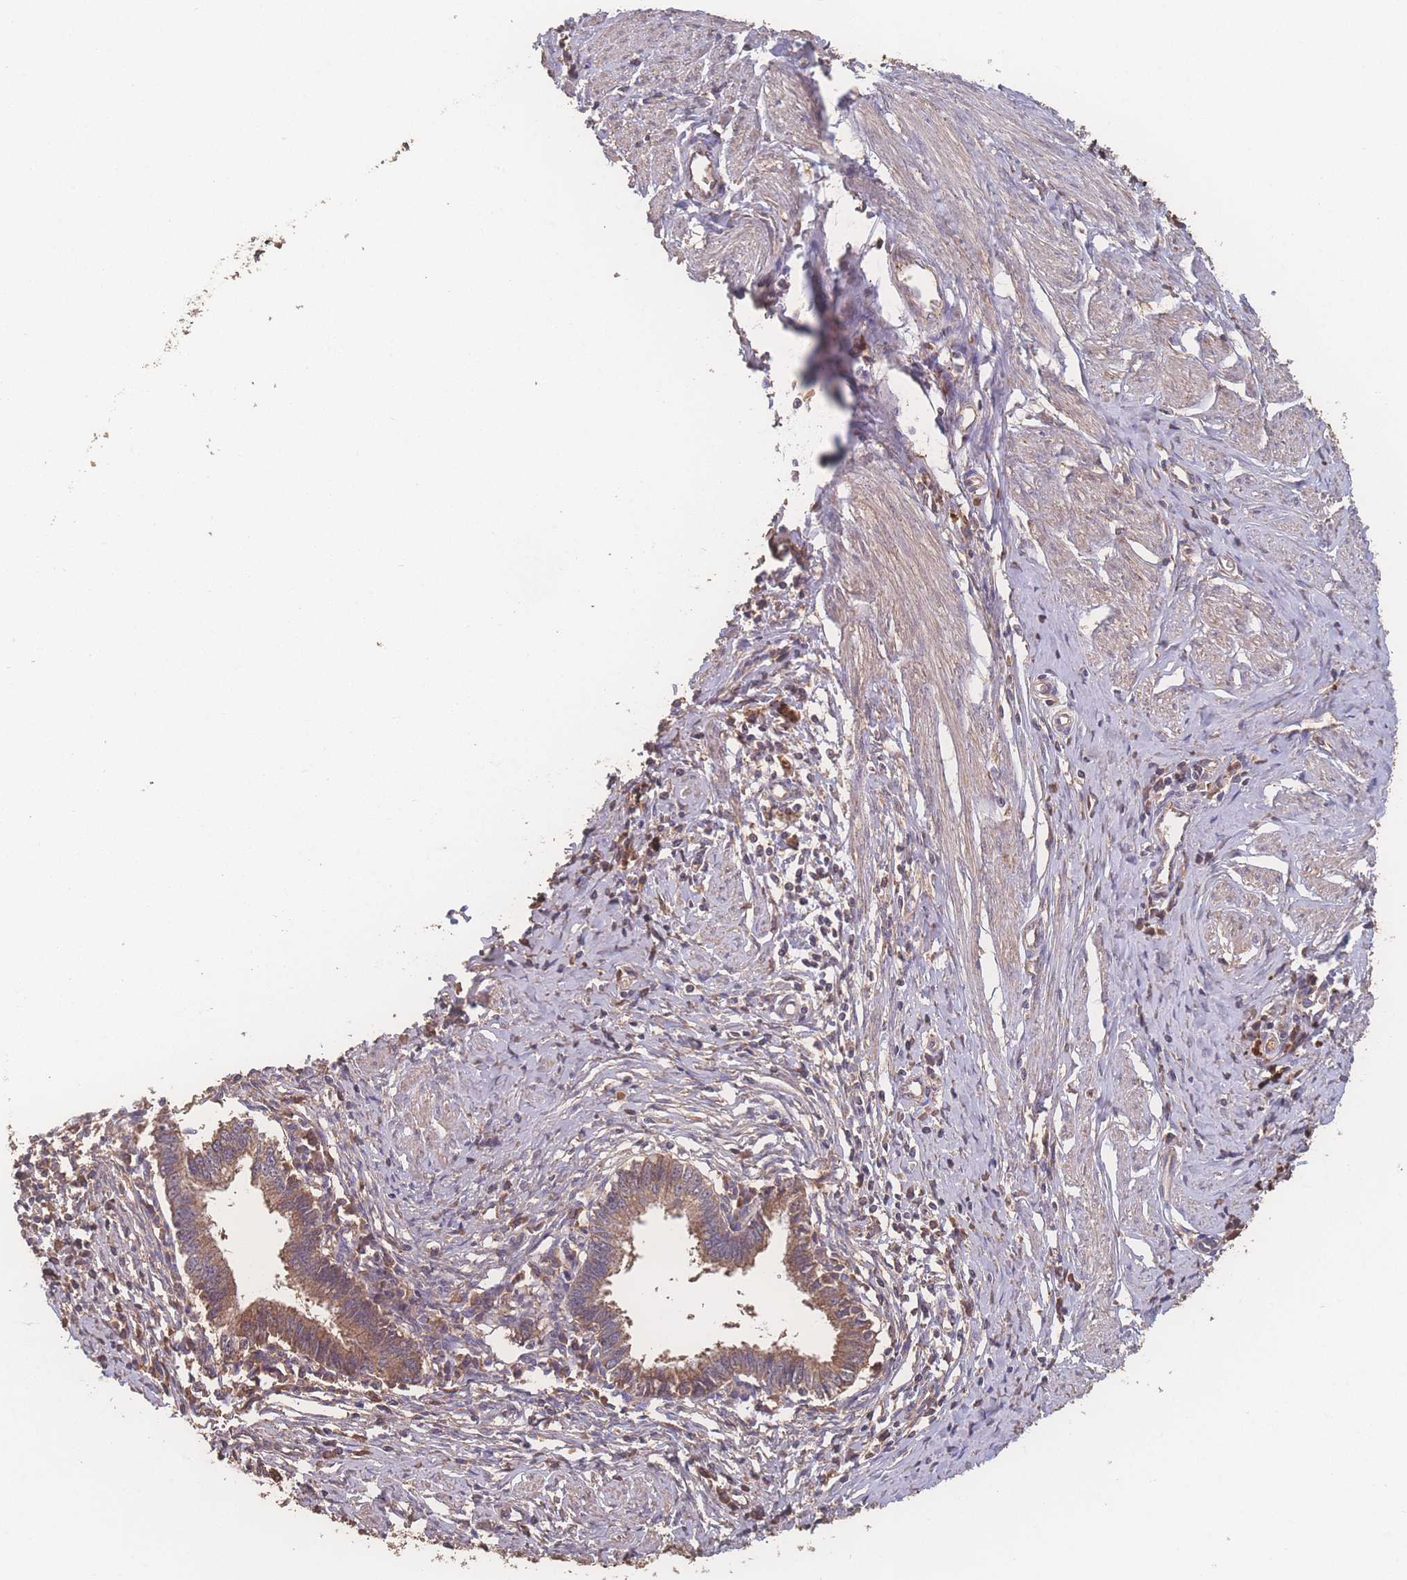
{"staining": {"intensity": "moderate", "quantity": ">75%", "location": "cytoplasmic/membranous"}, "tissue": "cervical cancer", "cell_type": "Tumor cells", "image_type": "cancer", "snomed": [{"axis": "morphology", "description": "Adenocarcinoma, NOS"}, {"axis": "topography", "description": "Cervix"}], "caption": "Brown immunohistochemical staining in adenocarcinoma (cervical) reveals moderate cytoplasmic/membranous positivity in about >75% of tumor cells.", "gene": "ATXN10", "patient": {"sex": "female", "age": 36}}